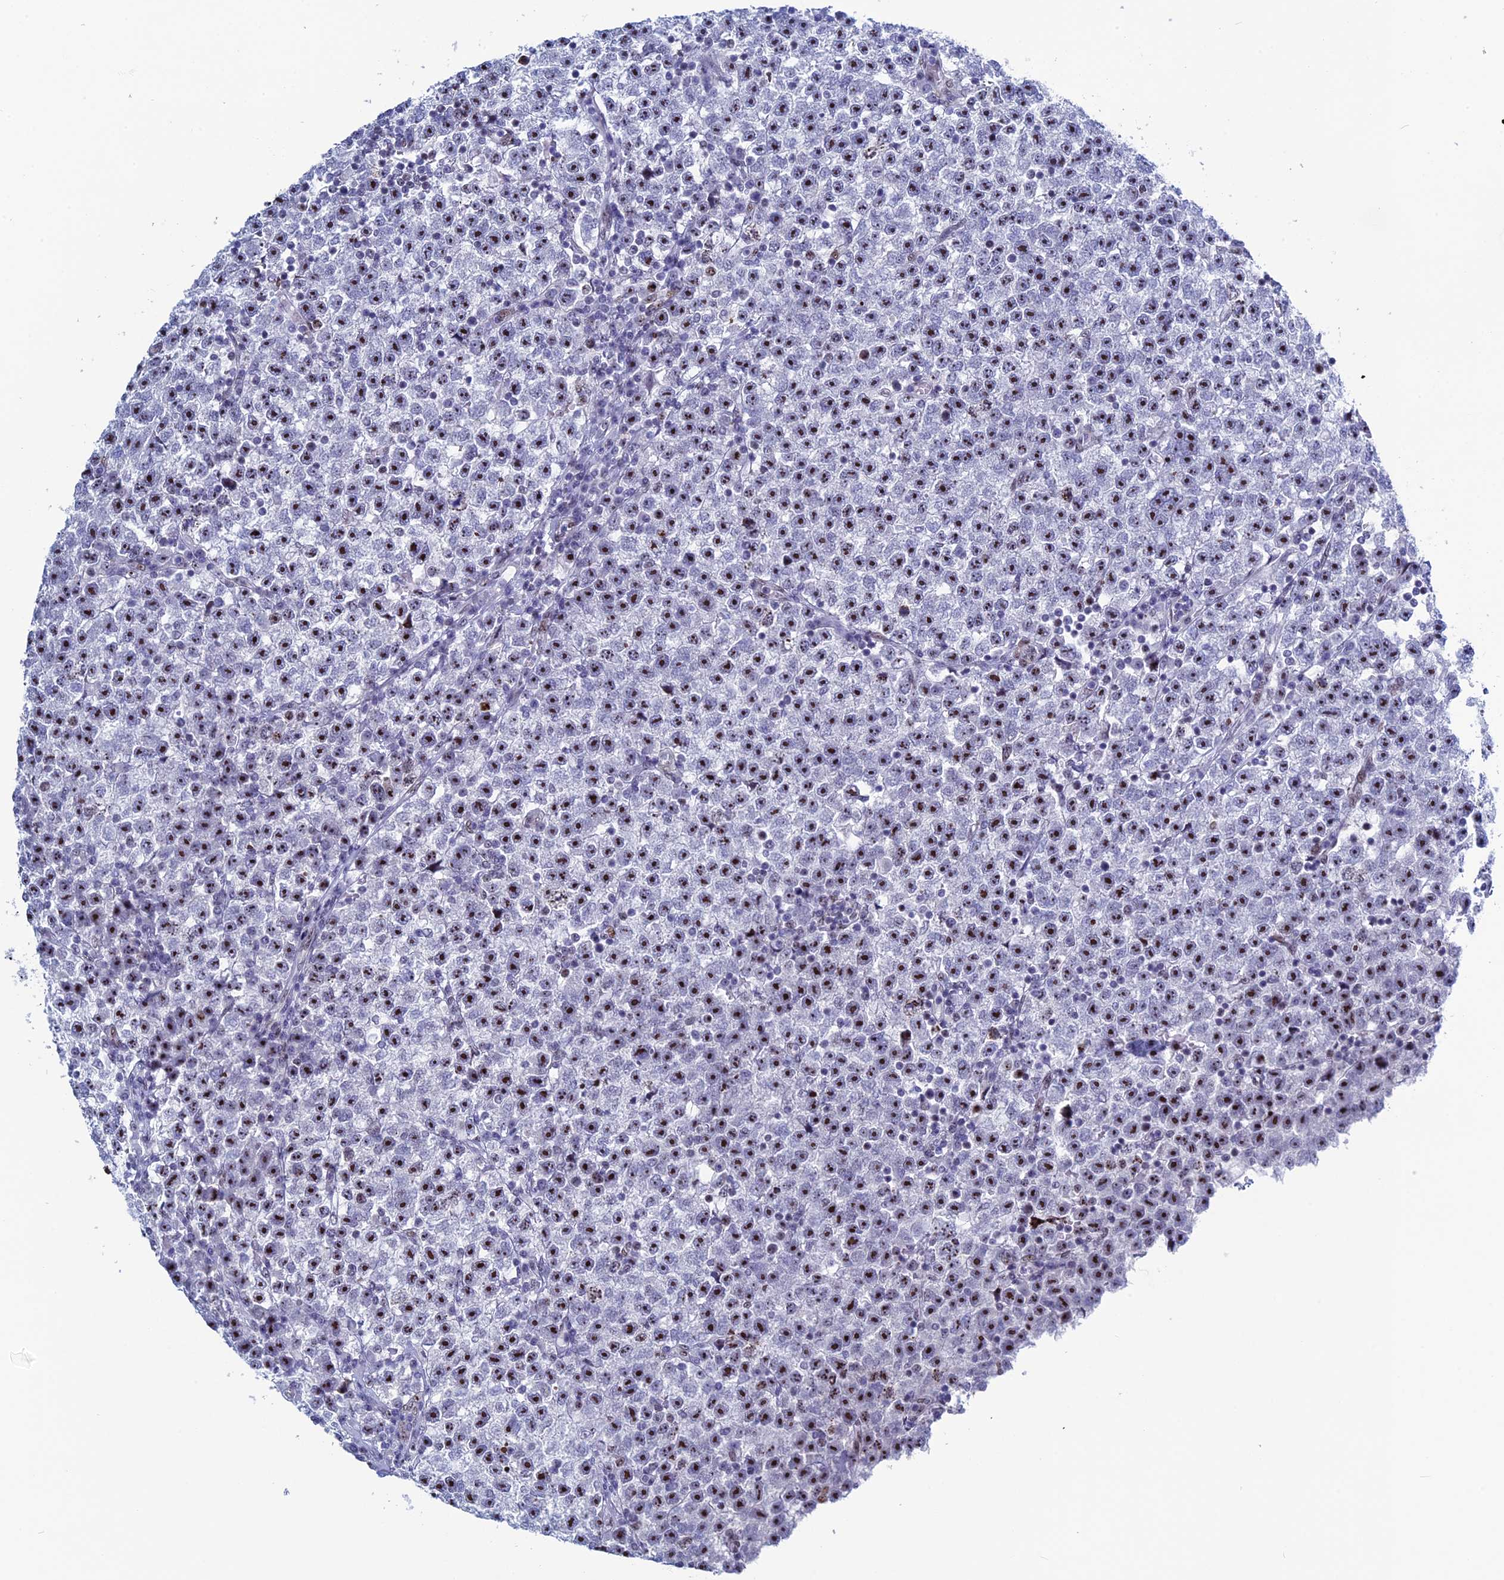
{"staining": {"intensity": "strong", "quantity": ">75%", "location": "nuclear"}, "tissue": "testis cancer", "cell_type": "Tumor cells", "image_type": "cancer", "snomed": [{"axis": "morphology", "description": "Seminoma, NOS"}, {"axis": "topography", "description": "Testis"}], "caption": "Immunohistochemical staining of testis cancer (seminoma) exhibits high levels of strong nuclear staining in about >75% of tumor cells.", "gene": "CCDC86", "patient": {"sex": "male", "age": 22}}